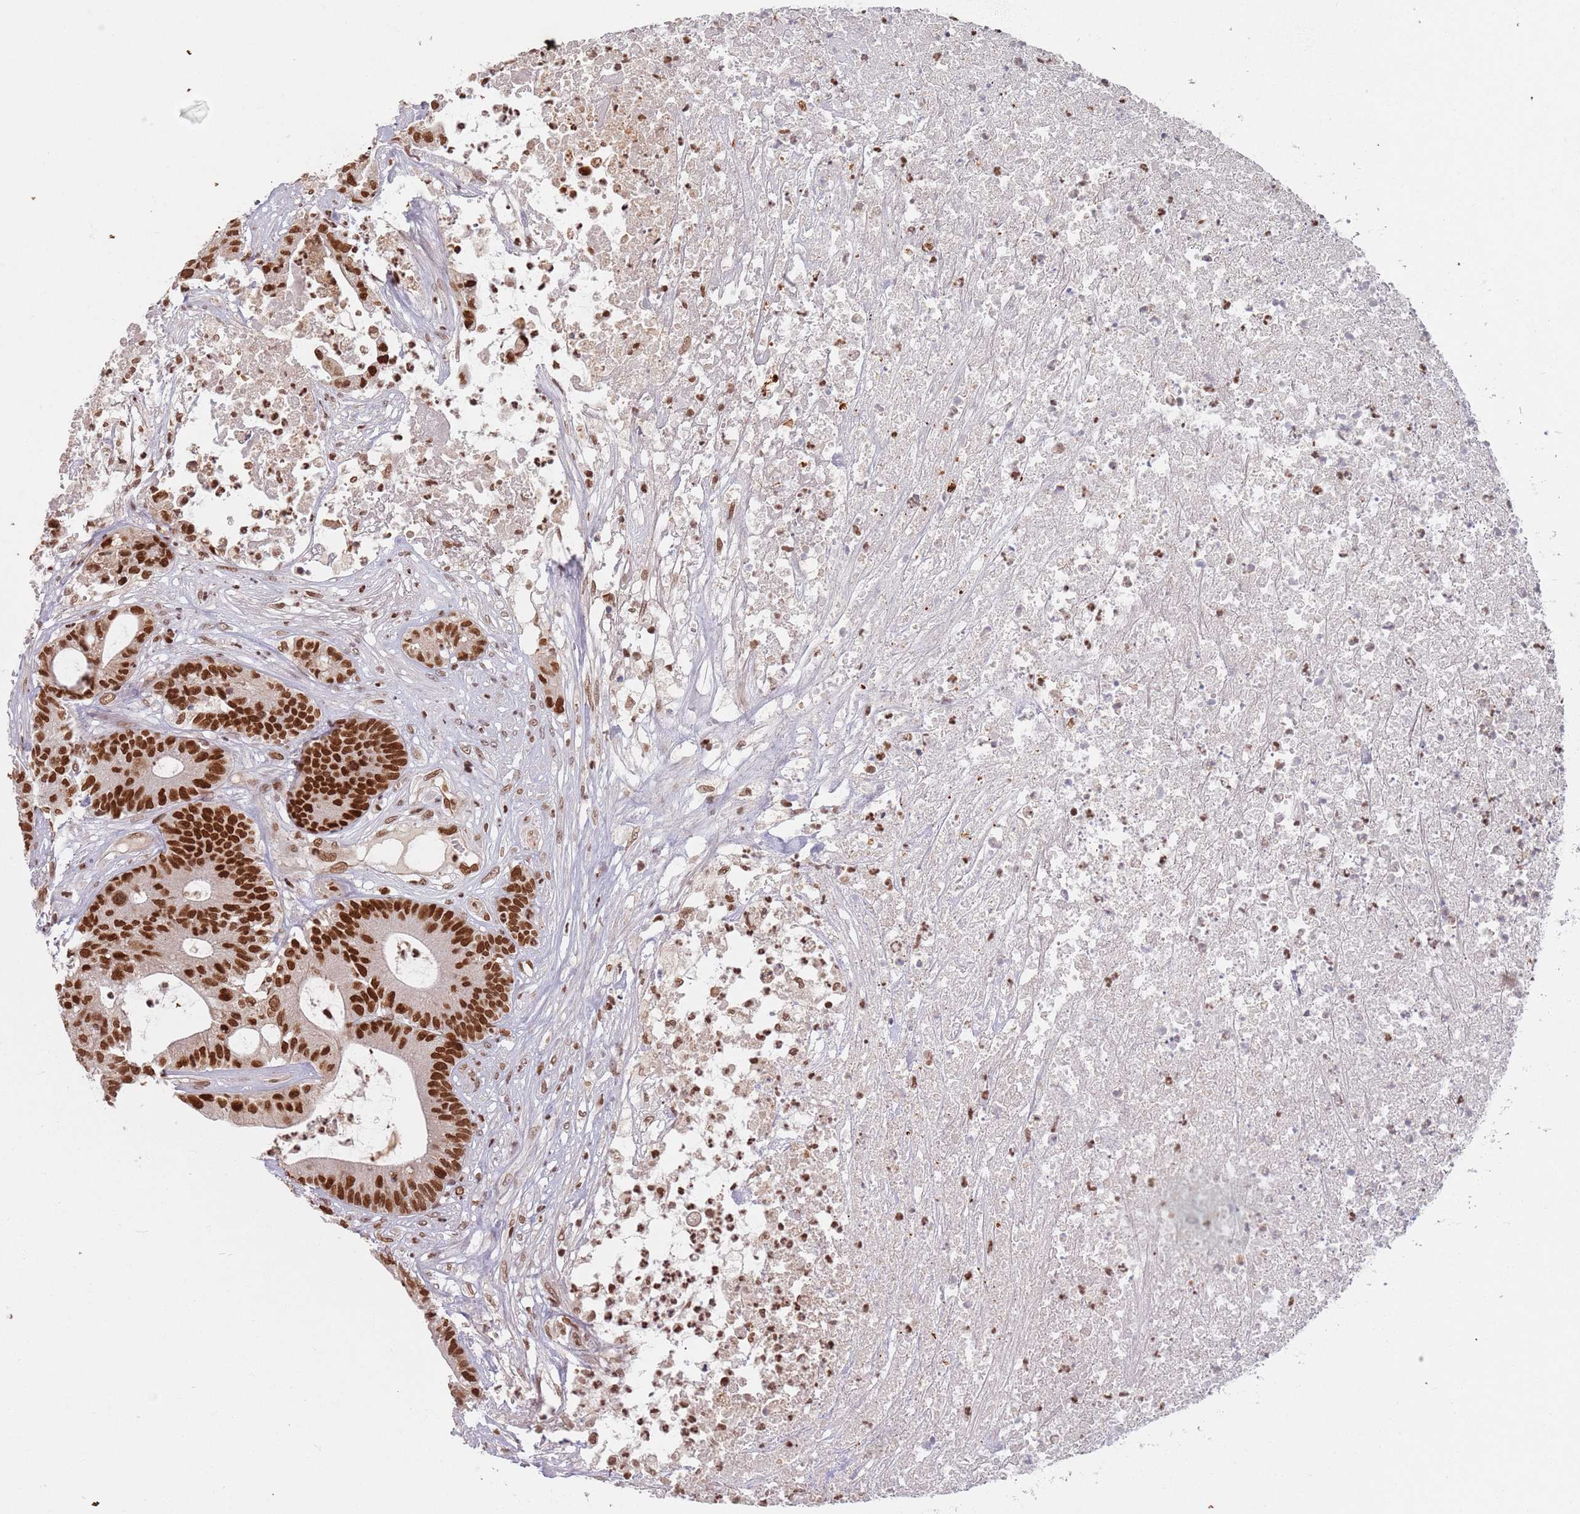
{"staining": {"intensity": "strong", "quantity": ">75%", "location": "nuclear"}, "tissue": "colorectal cancer", "cell_type": "Tumor cells", "image_type": "cancer", "snomed": [{"axis": "morphology", "description": "Adenocarcinoma, NOS"}, {"axis": "topography", "description": "Colon"}], "caption": "Colorectal cancer (adenocarcinoma) stained with a brown dye shows strong nuclear positive staining in approximately >75% of tumor cells.", "gene": "NUP50", "patient": {"sex": "female", "age": 84}}